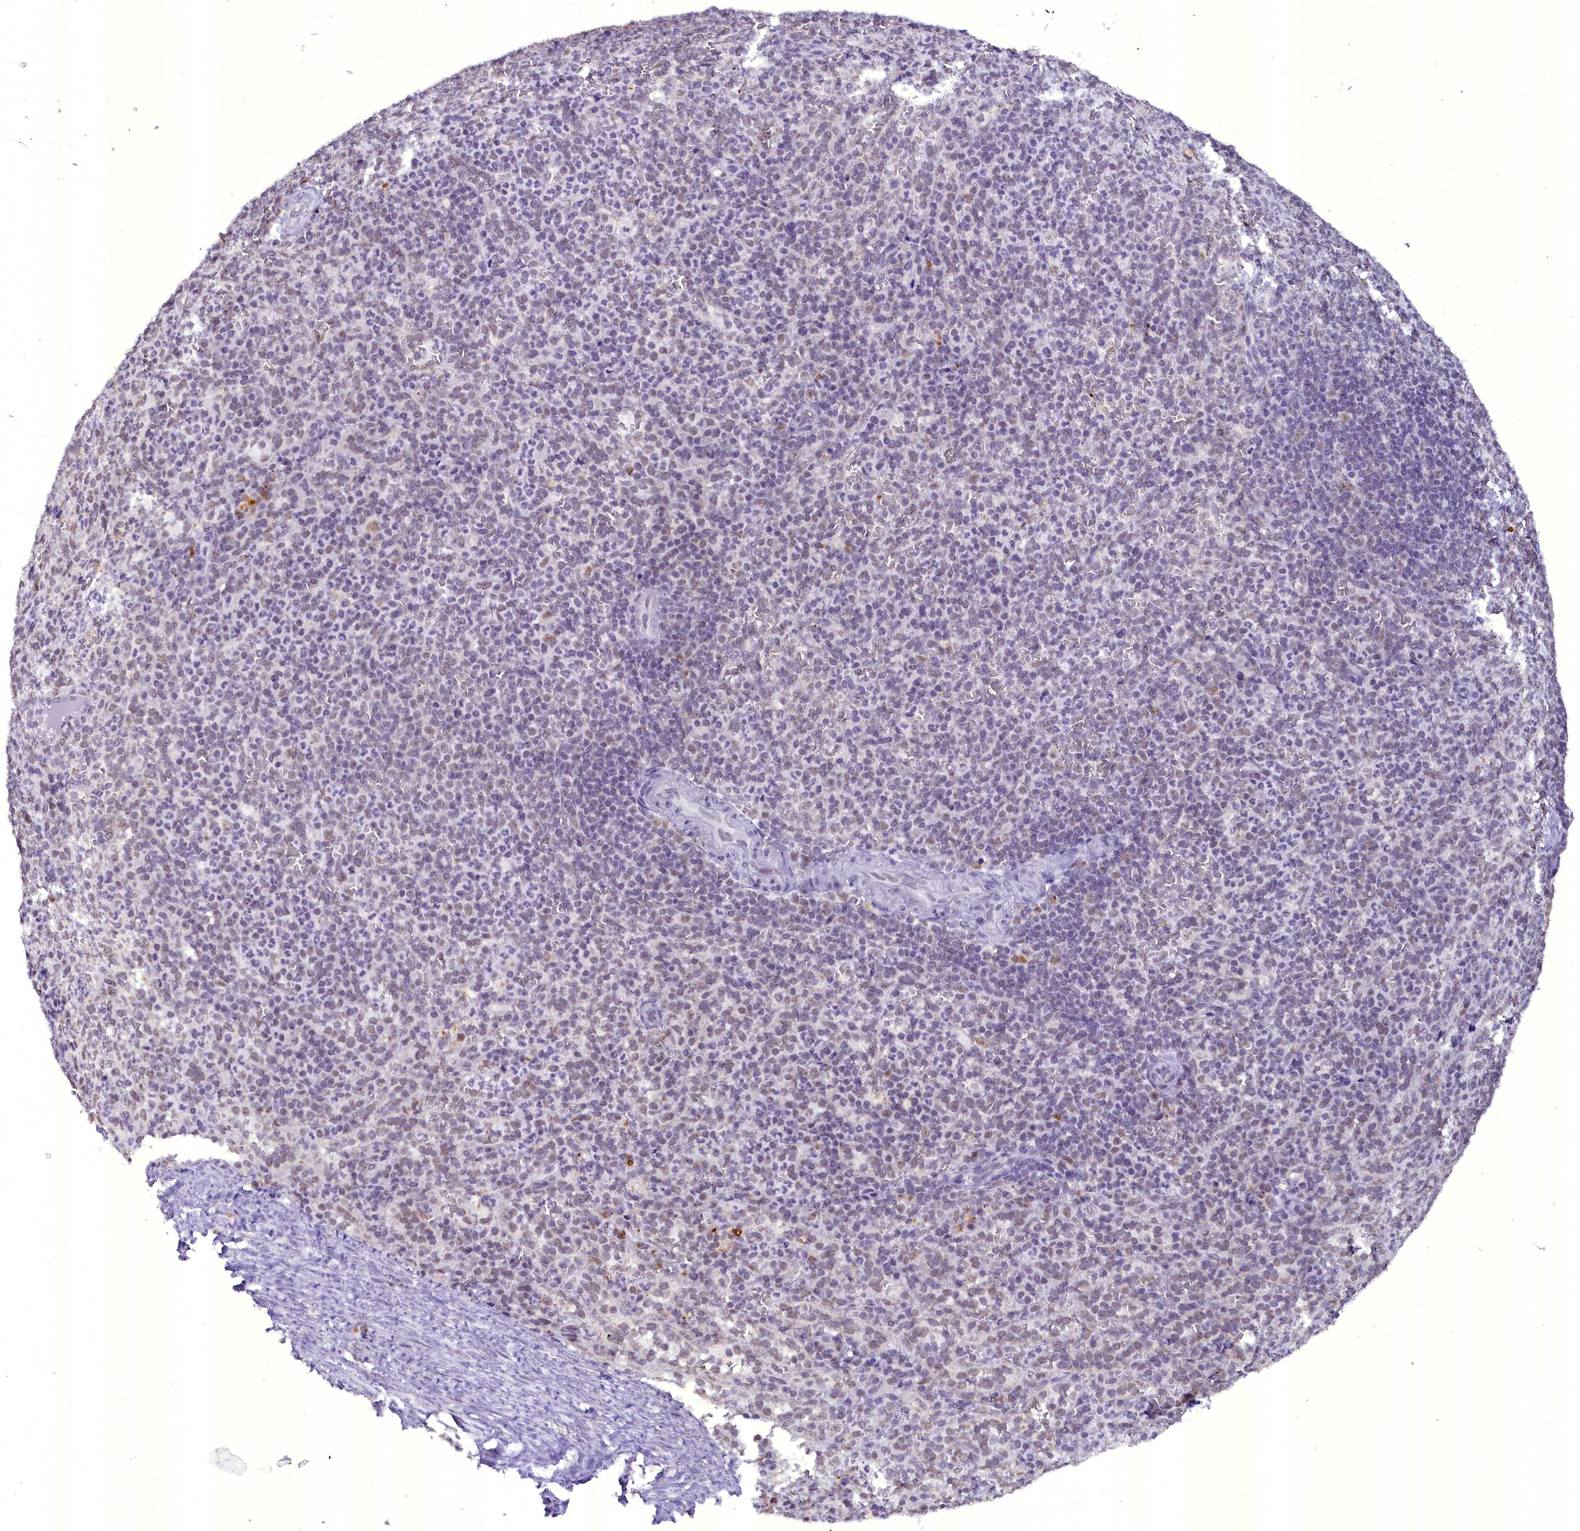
{"staining": {"intensity": "weak", "quantity": "25%-75%", "location": "nuclear"}, "tissue": "spleen", "cell_type": "Cells in red pulp", "image_type": "normal", "snomed": [{"axis": "morphology", "description": "Normal tissue, NOS"}, {"axis": "topography", "description": "Spleen"}], "caption": "Brown immunohistochemical staining in normal human spleen exhibits weak nuclear positivity in approximately 25%-75% of cells in red pulp.", "gene": "NCBP1", "patient": {"sex": "female", "age": 21}}